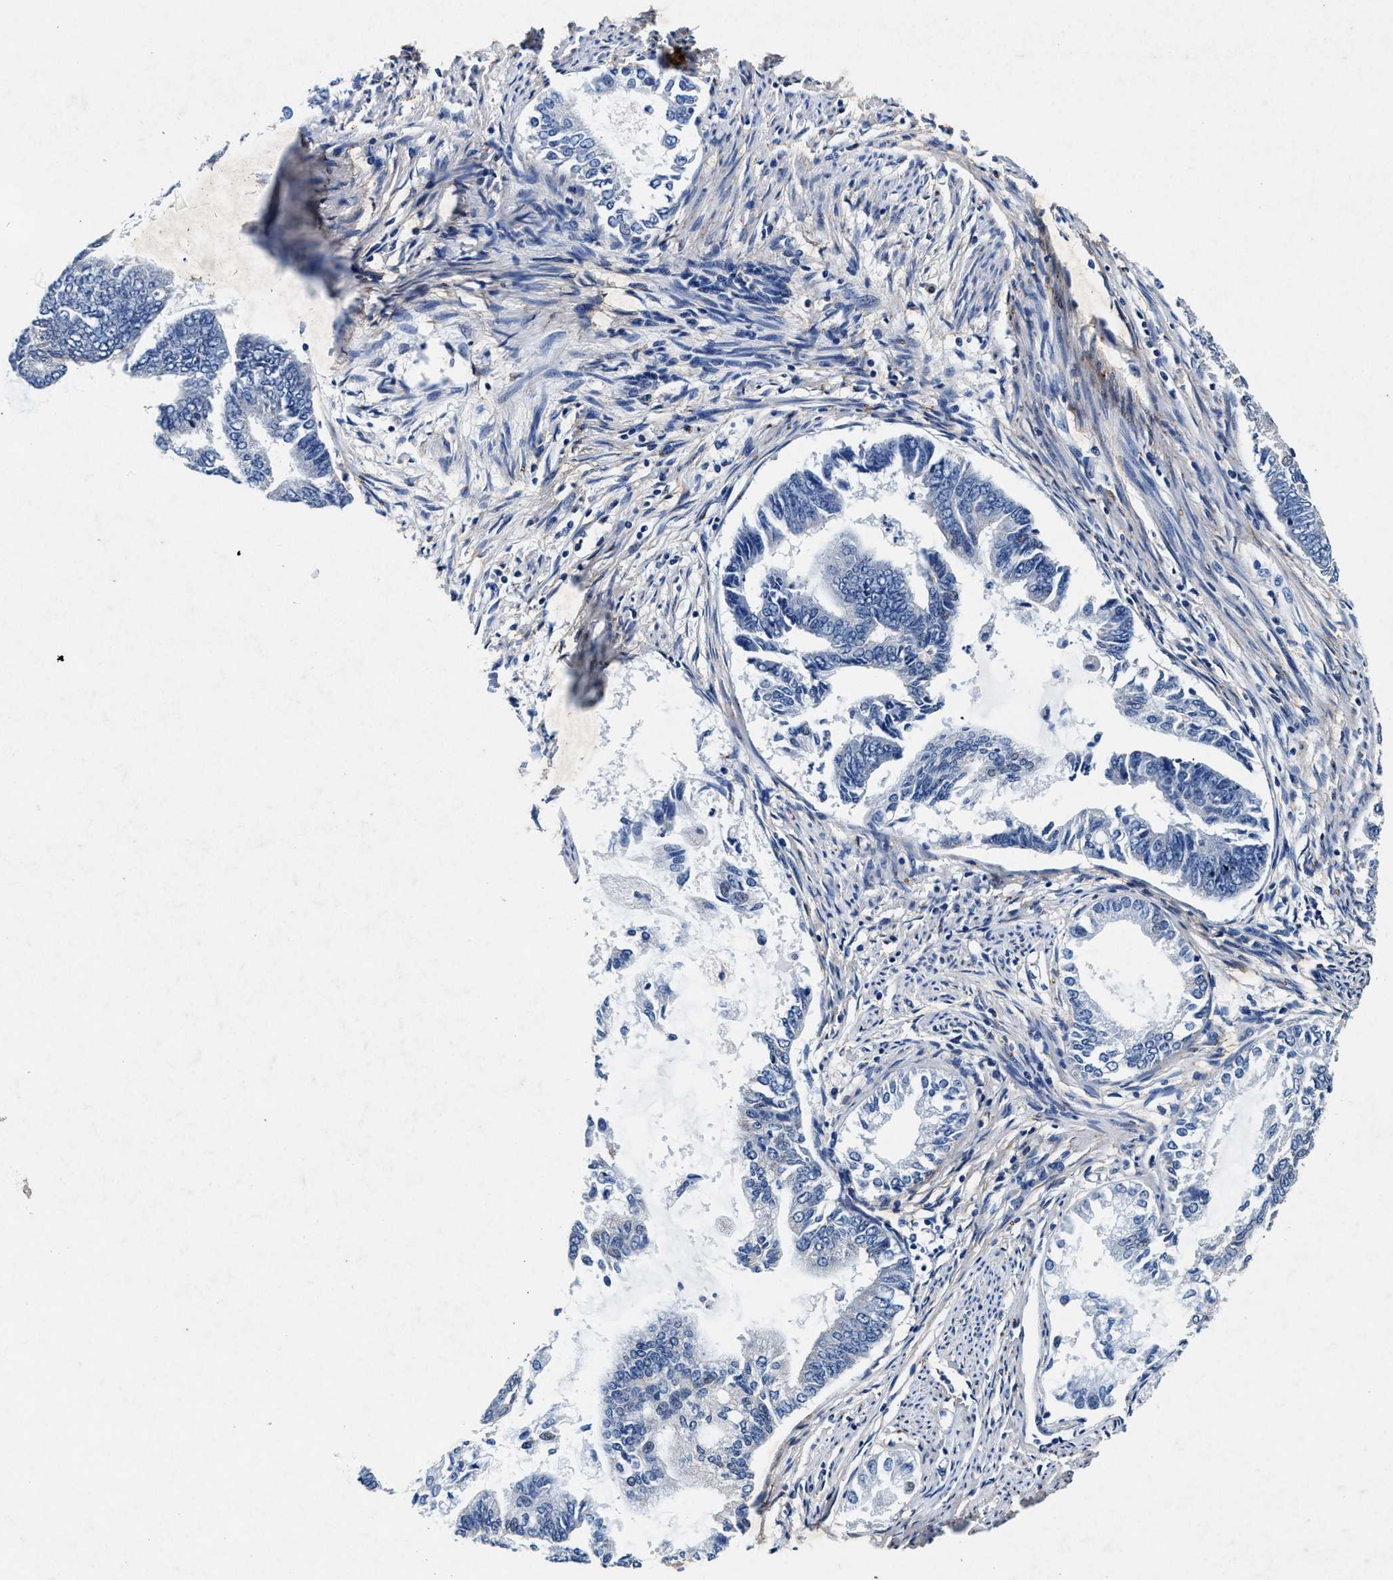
{"staining": {"intensity": "negative", "quantity": "none", "location": "none"}, "tissue": "endometrial cancer", "cell_type": "Tumor cells", "image_type": "cancer", "snomed": [{"axis": "morphology", "description": "Adenocarcinoma, NOS"}, {"axis": "topography", "description": "Endometrium"}], "caption": "Micrograph shows no significant protein staining in tumor cells of adenocarcinoma (endometrial).", "gene": "SLC8A1", "patient": {"sex": "female", "age": 86}}